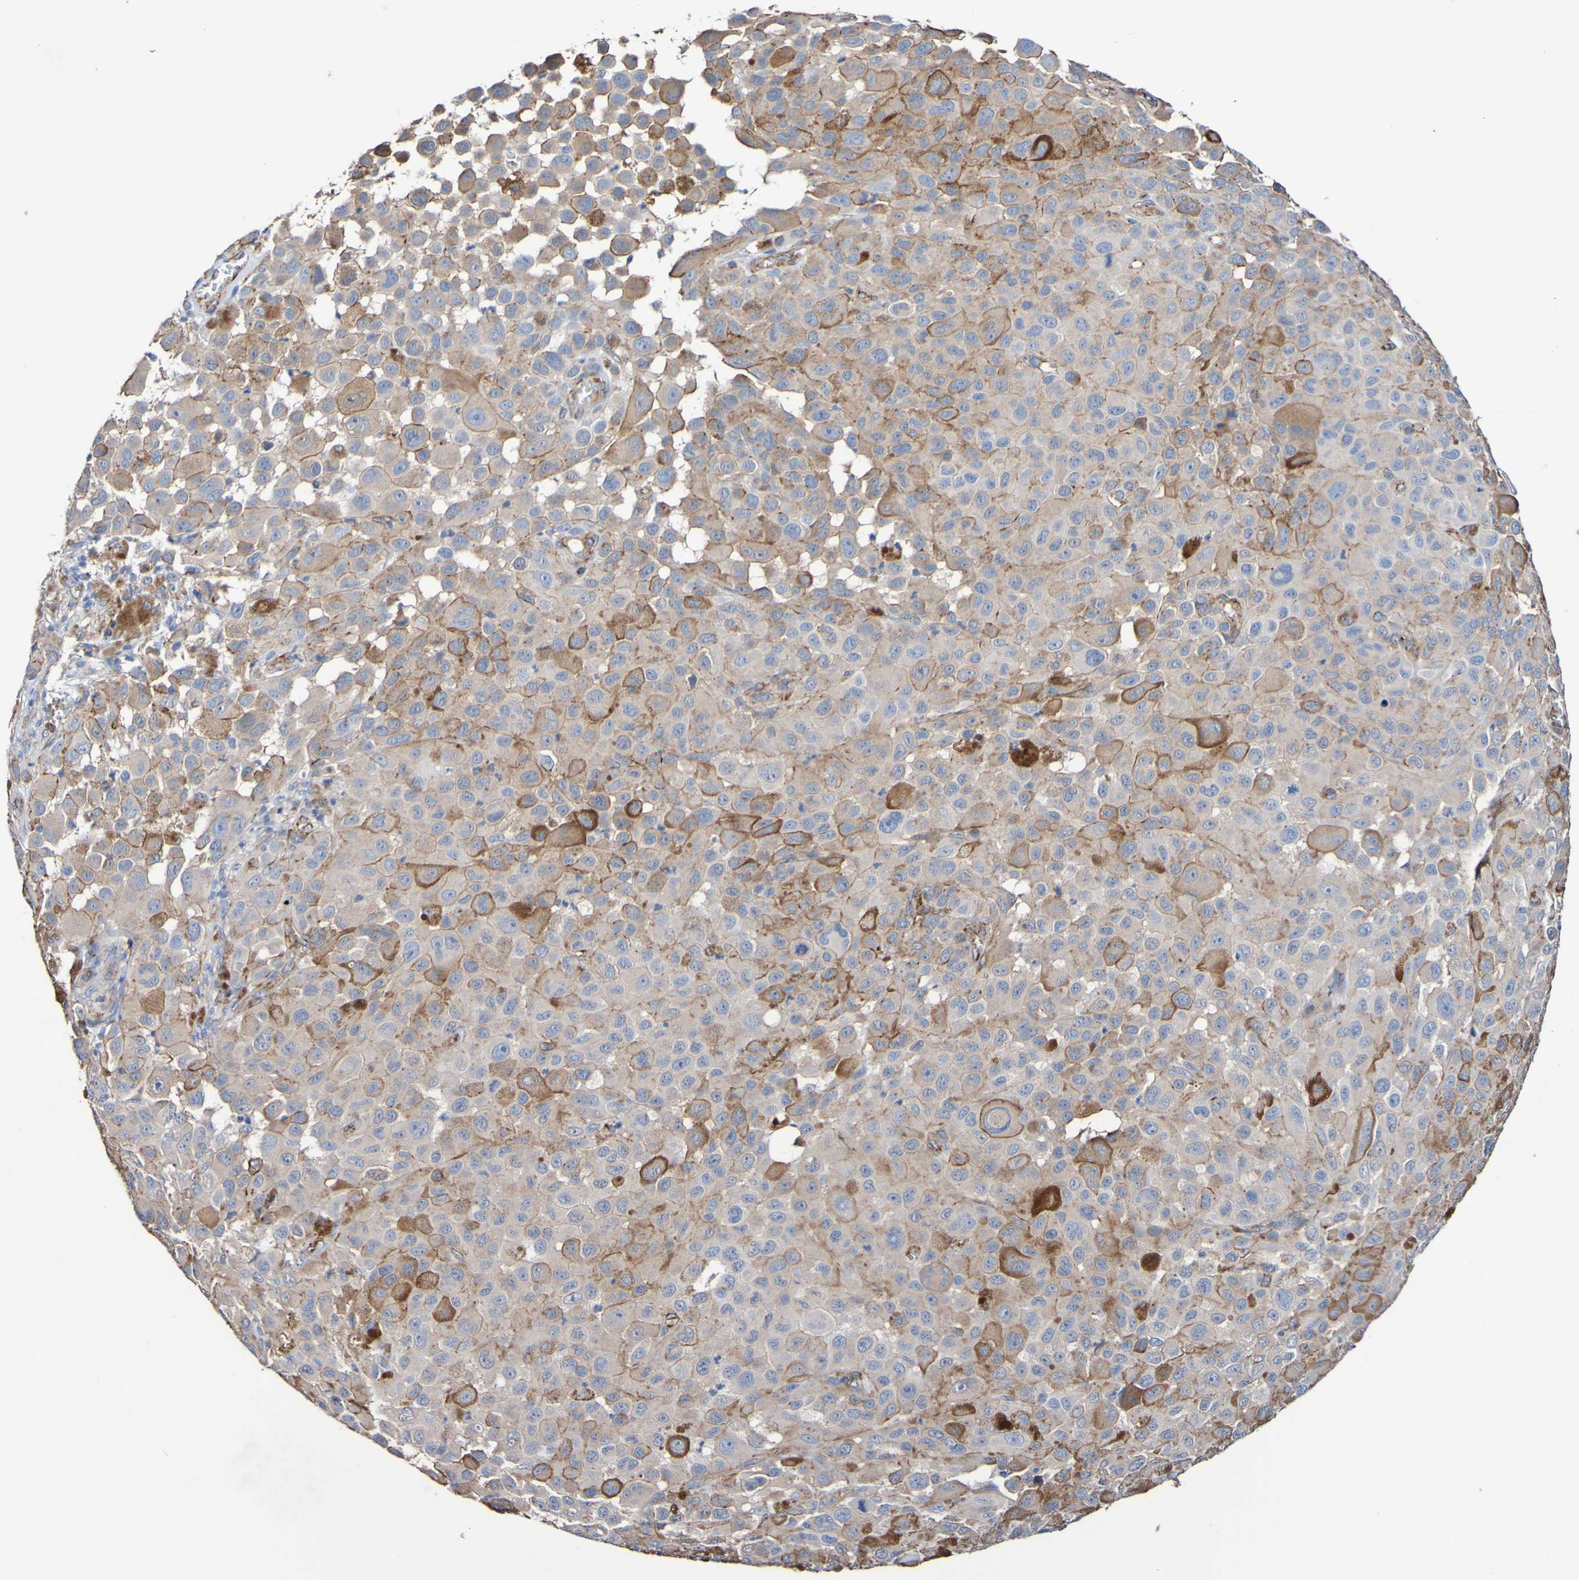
{"staining": {"intensity": "weak", "quantity": ">75%", "location": "cytoplasmic/membranous"}, "tissue": "melanoma", "cell_type": "Tumor cells", "image_type": "cancer", "snomed": [{"axis": "morphology", "description": "Malignant melanoma, NOS"}, {"axis": "topography", "description": "Skin"}], "caption": "IHC (DAB) staining of human melanoma exhibits weak cytoplasmic/membranous protein positivity in approximately >75% of tumor cells.", "gene": "ELMOD3", "patient": {"sex": "male", "age": 96}}